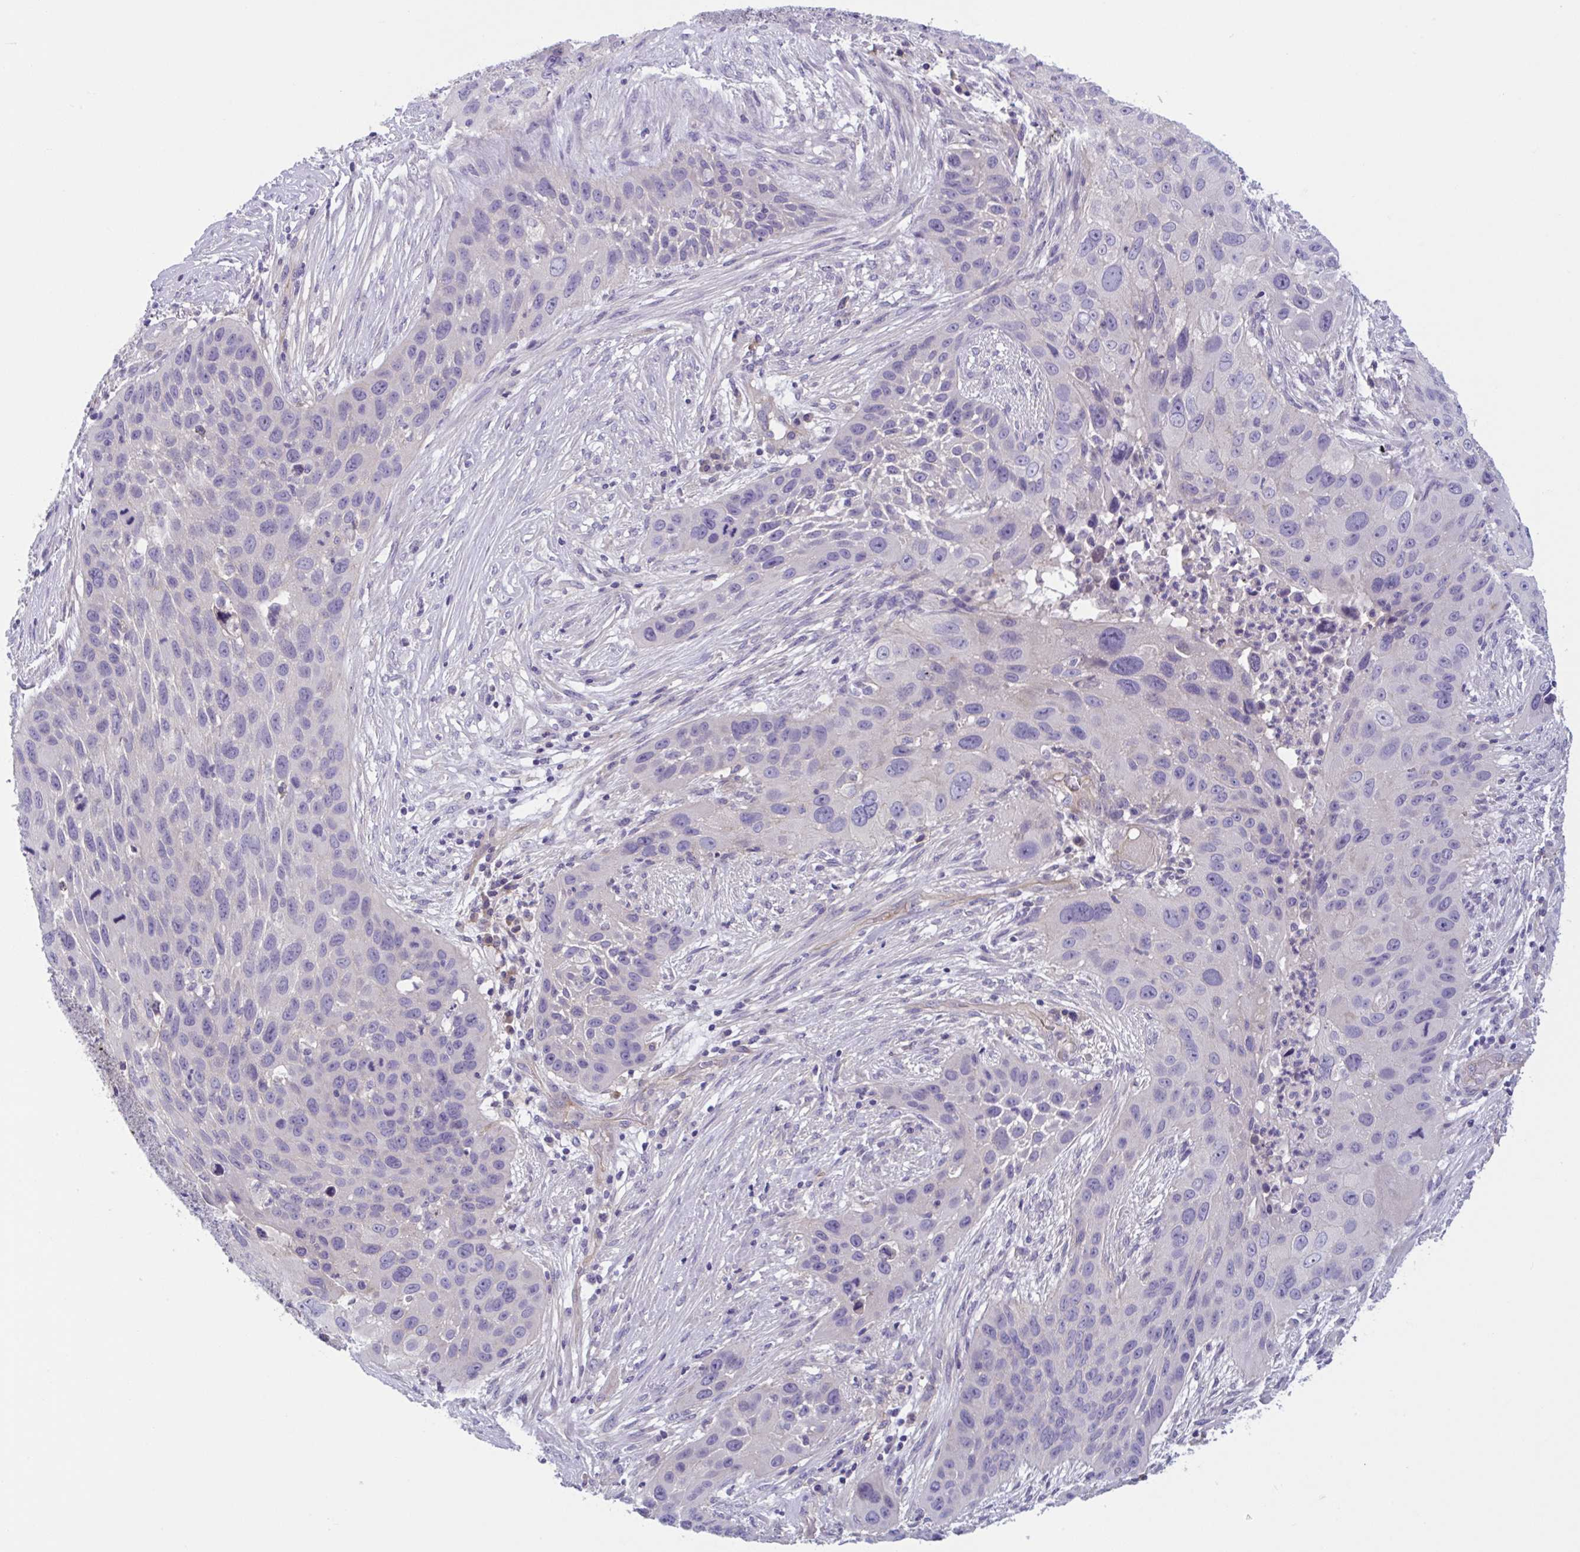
{"staining": {"intensity": "negative", "quantity": "none", "location": "none"}, "tissue": "lung cancer", "cell_type": "Tumor cells", "image_type": "cancer", "snomed": [{"axis": "morphology", "description": "Squamous cell carcinoma, NOS"}, {"axis": "topography", "description": "Lung"}], "caption": "High magnification brightfield microscopy of squamous cell carcinoma (lung) stained with DAB (3,3'-diaminobenzidine) (brown) and counterstained with hematoxylin (blue): tumor cells show no significant staining.", "gene": "TTC7B", "patient": {"sex": "male", "age": 63}}